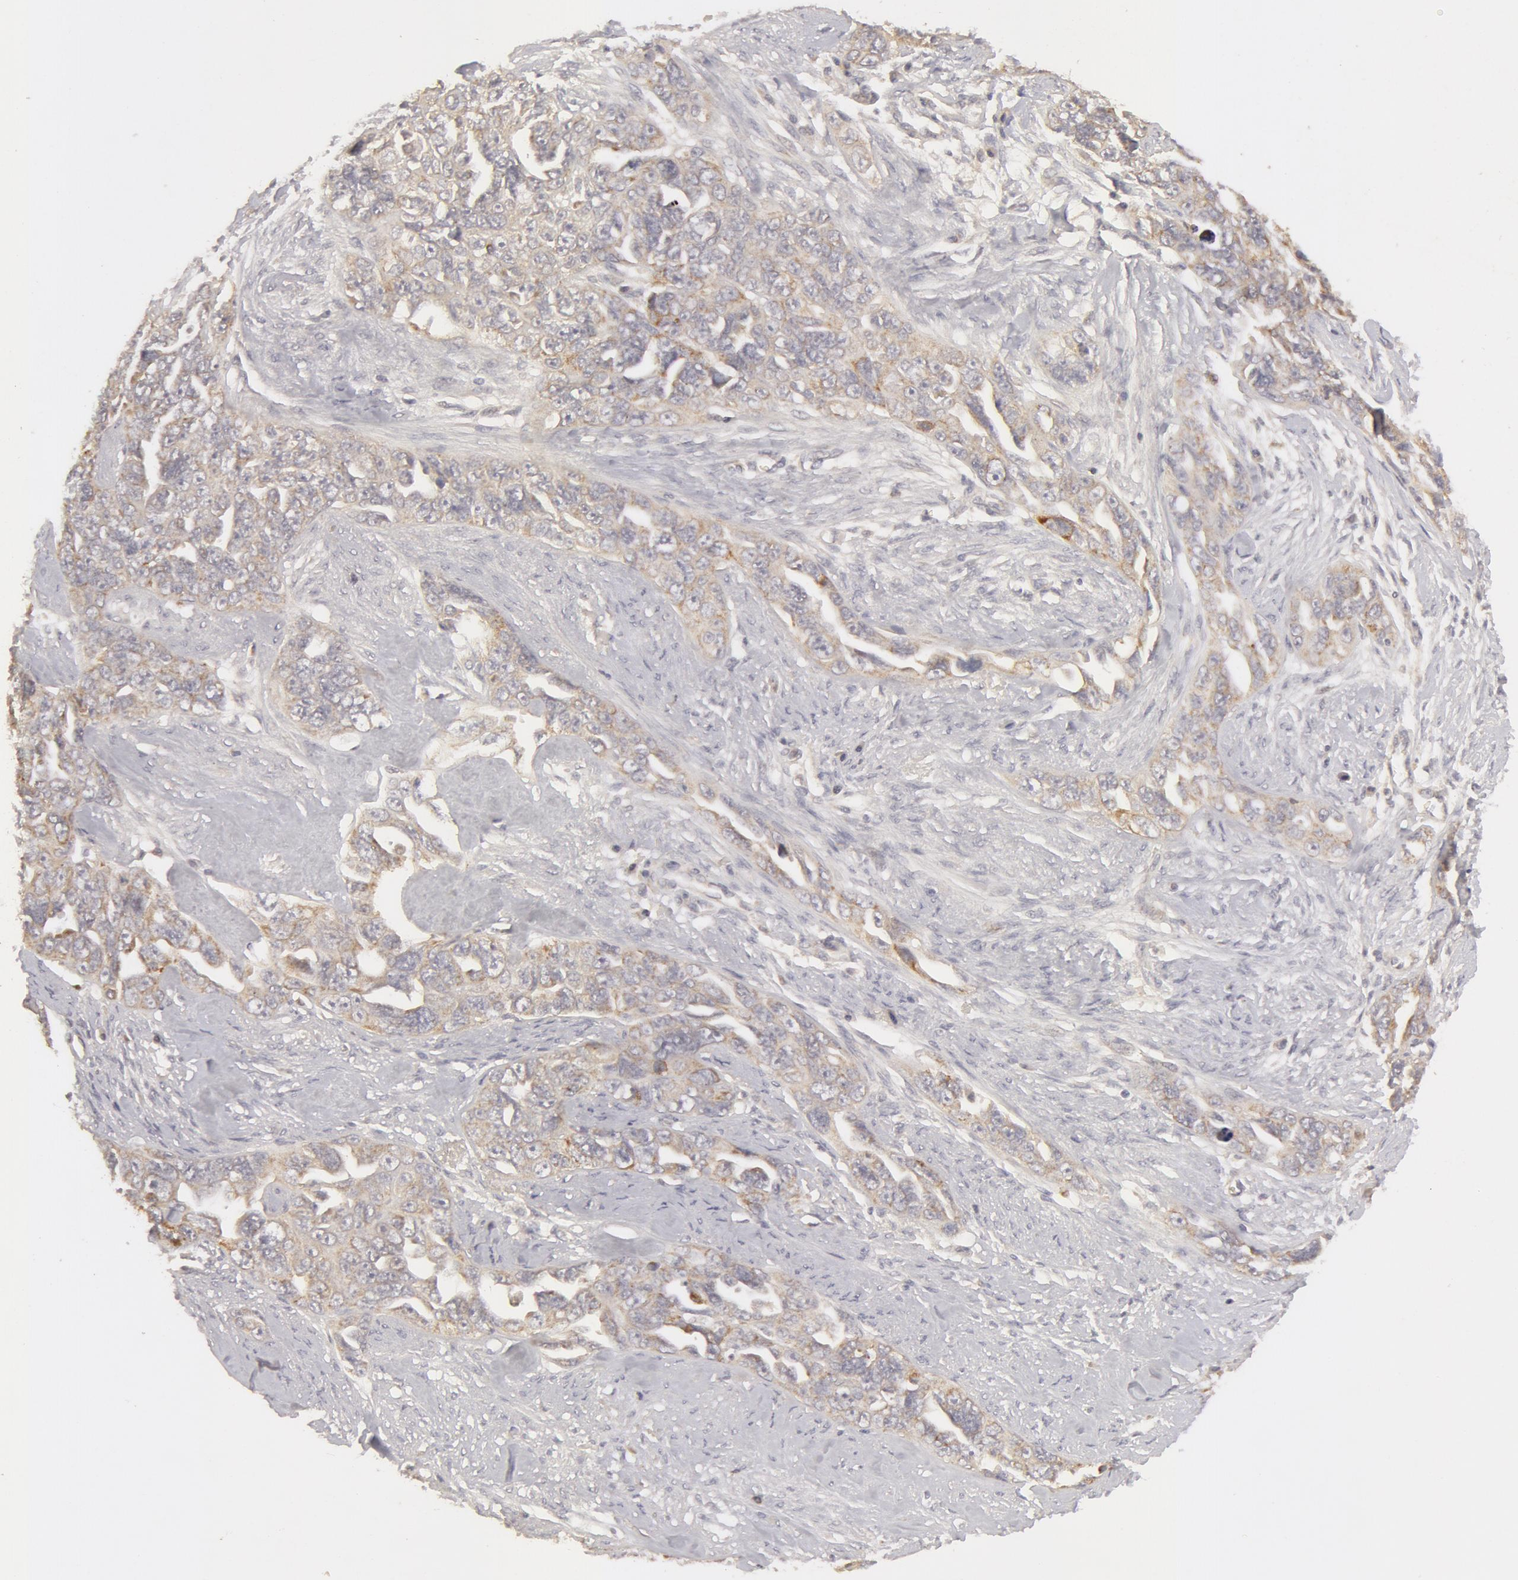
{"staining": {"intensity": "negative", "quantity": "none", "location": "none"}, "tissue": "ovarian cancer", "cell_type": "Tumor cells", "image_type": "cancer", "snomed": [{"axis": "morphology", "description": "Cystadenocarcinoma, serous, NOS"}, {"axis": "topography", "description": "Ovary"}], "caption": "Ovarian cancer was stained to show a protein in brown. There is no significant positivity in tumor cells.", "gene": "ADPRH", "patient": {"sex": "female", "age": 63}}